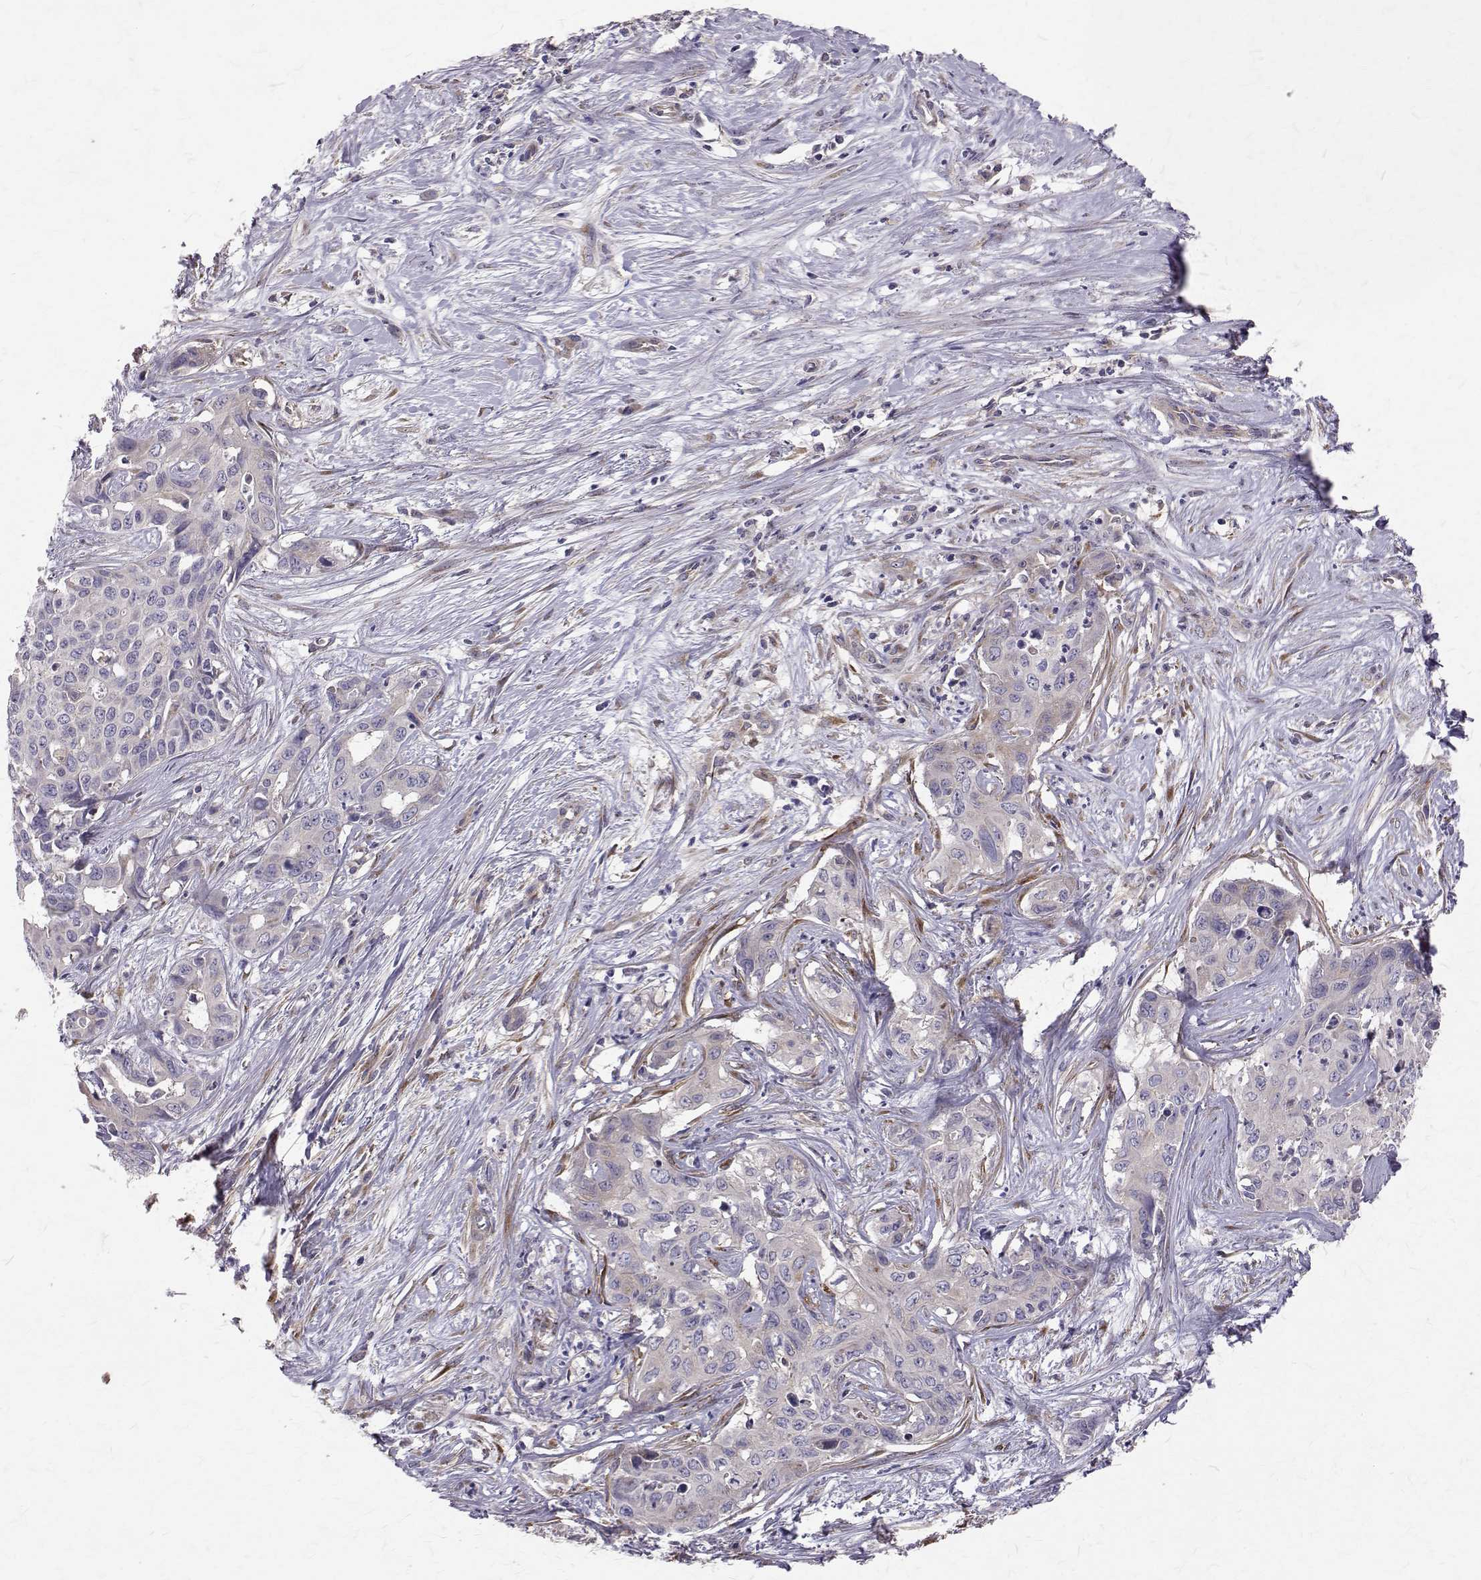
{"staining": {"intensity": "negative", "quantity": "none", "location": "none"}, "tissue": "liver cancer", "cell_type": "Tumor cells", "image_type": "cancer", "snomed": [{"axis": "morphology", "description": "Cholangiocarcinoma"}, {"axis": "topography", "description": "Liver"}], "caption": "Tumor cells show no significant protein positivity in liver cholangiocarcinoma.", "gene": "ARFGAP1", "patient": {"sex": "female", "age": 65}}